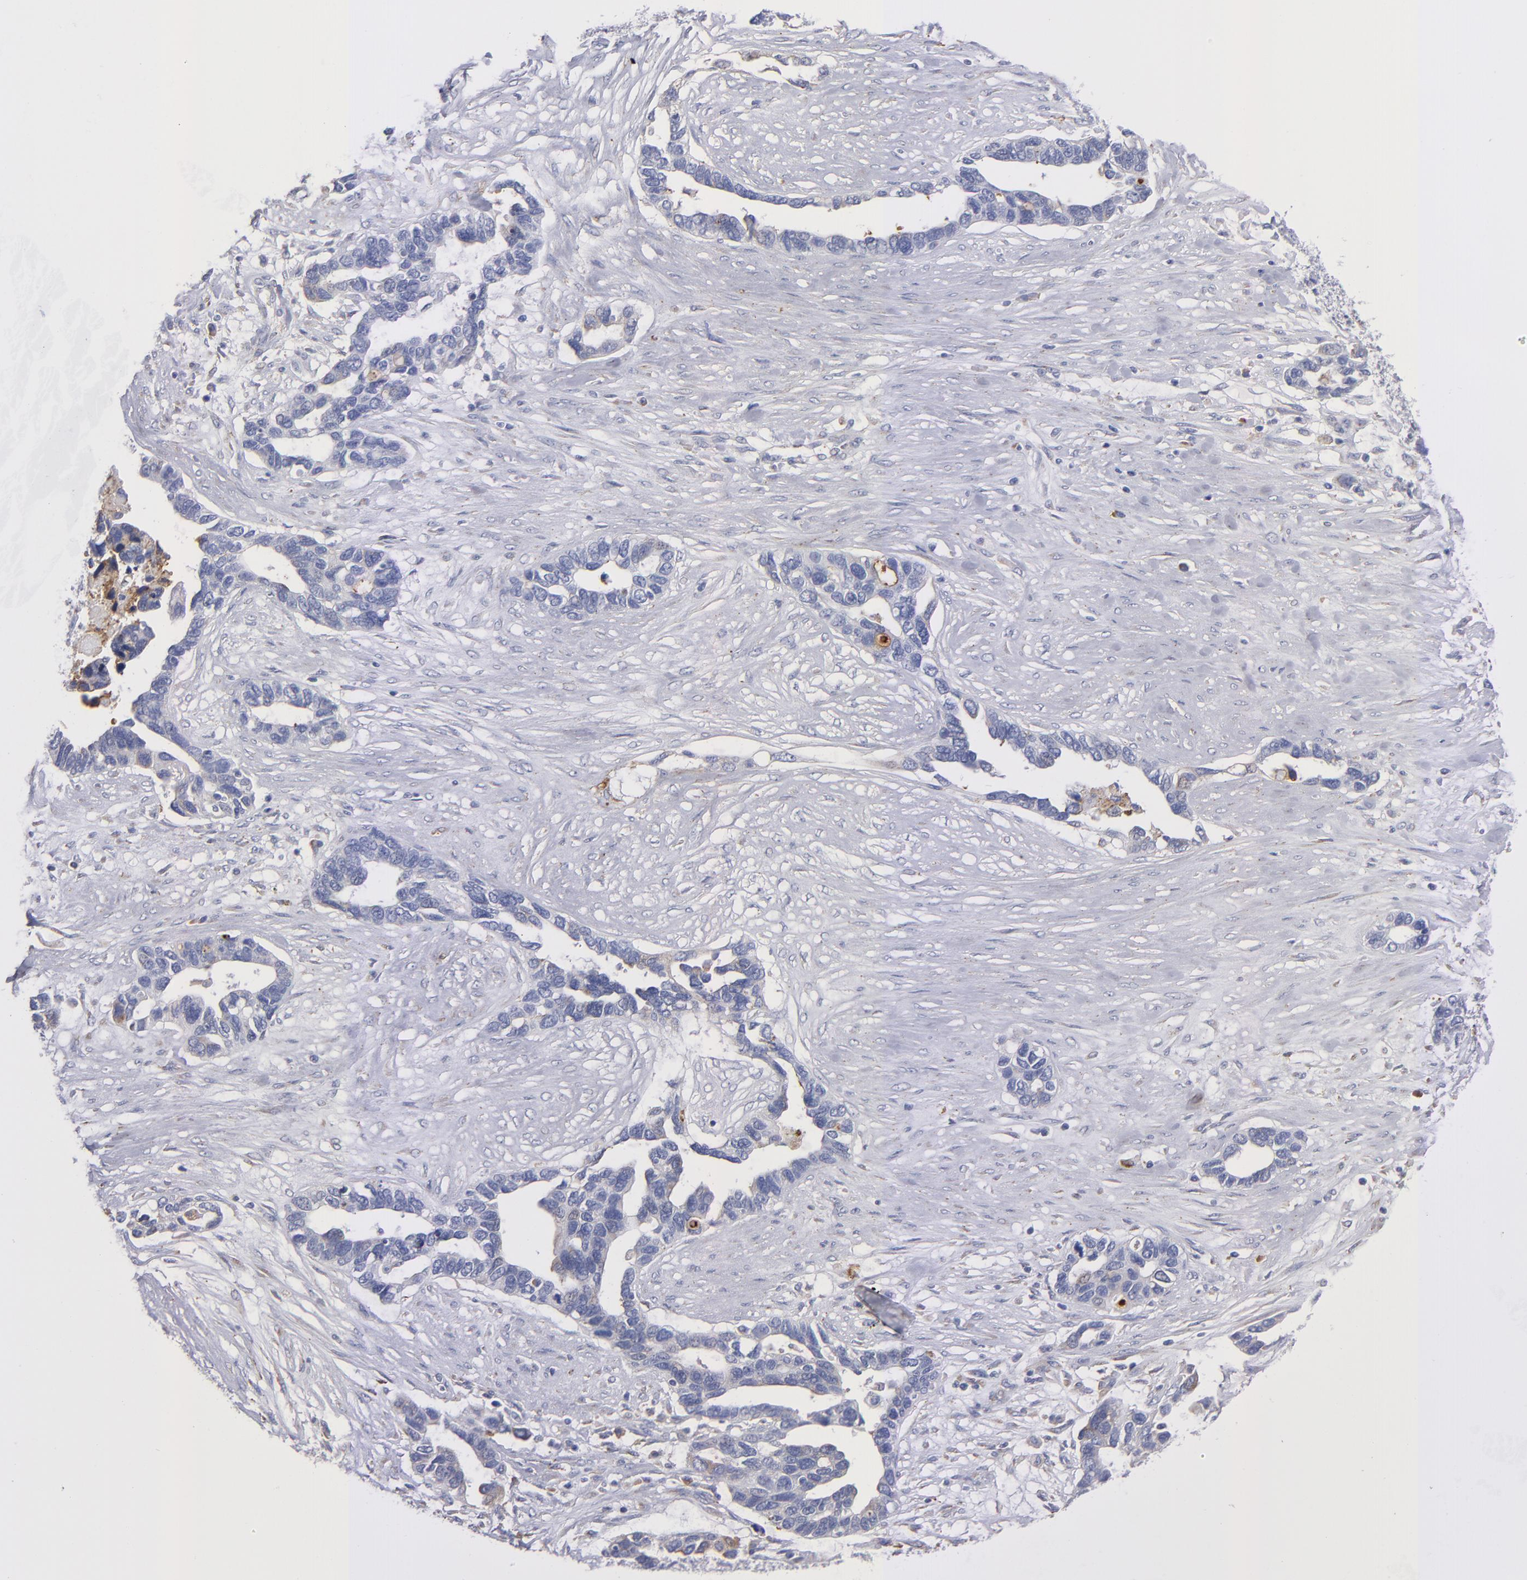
{"staining": {"intensity": "weak", "quantity": "<25%", "location": "cytoplasmic/membranous"}, "tissue": "ovarian cancer", "cell_type": "Tumor cells", "image_type": "cancer", "snomed": [{"axis": "morphology", "description": "Cystadenocarcinoma, serous, NOS"}, {"axis": "topography", "description": "Ovary"}], "caption": "This is a histopathology image of IHC staining of ovarian cancer, which shows no positivity in tumor cells.", "gene": "MFGE8", "patient": {"sex": "female", "age": 54}}